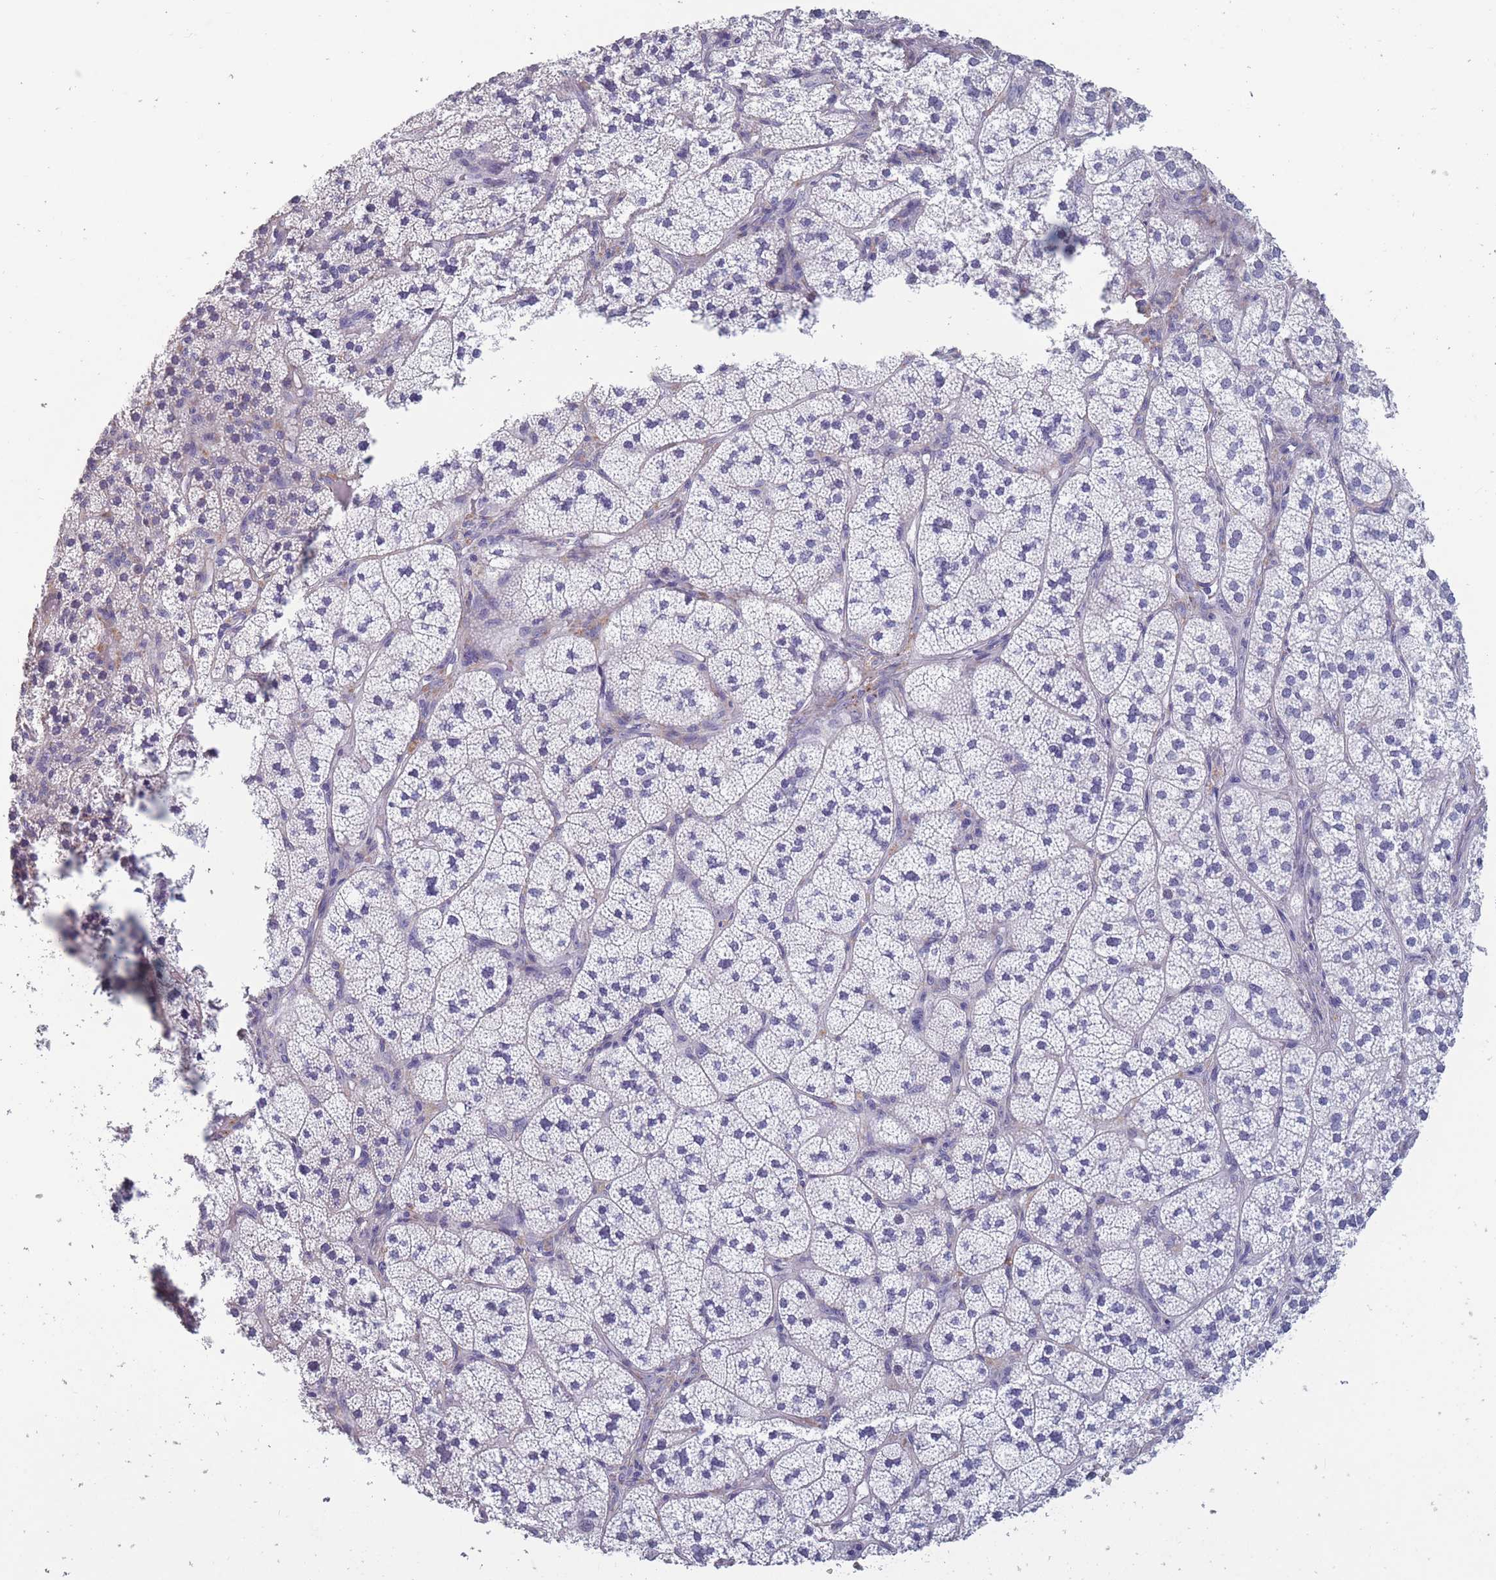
{"staining": {"intensity": "weak", "quantity": "<25%", "location": "cytoplasmic/membranous"}, "tissue": "adrenal gland", "cell_type": "Glandular cells", "image_type": "normal", "snomed": [{"axis": "morphology", "description": "Normal tissue, NOS"}, {"axis": "topography", "description": "Adrenal gland"}], "caption": "Immunohistochemistry (IHC) photomicrograph of normal adrenal gland: human adrenal gland stained with DAB reveals no significant protein expression in glandular cells. (DAB (3,3'-diaminobenzidine) immunohistochemistry (IHC) with hematoxylin counter stain).", "gene": "OR4C5", "patient": {"sex": "female", "age": 58}}